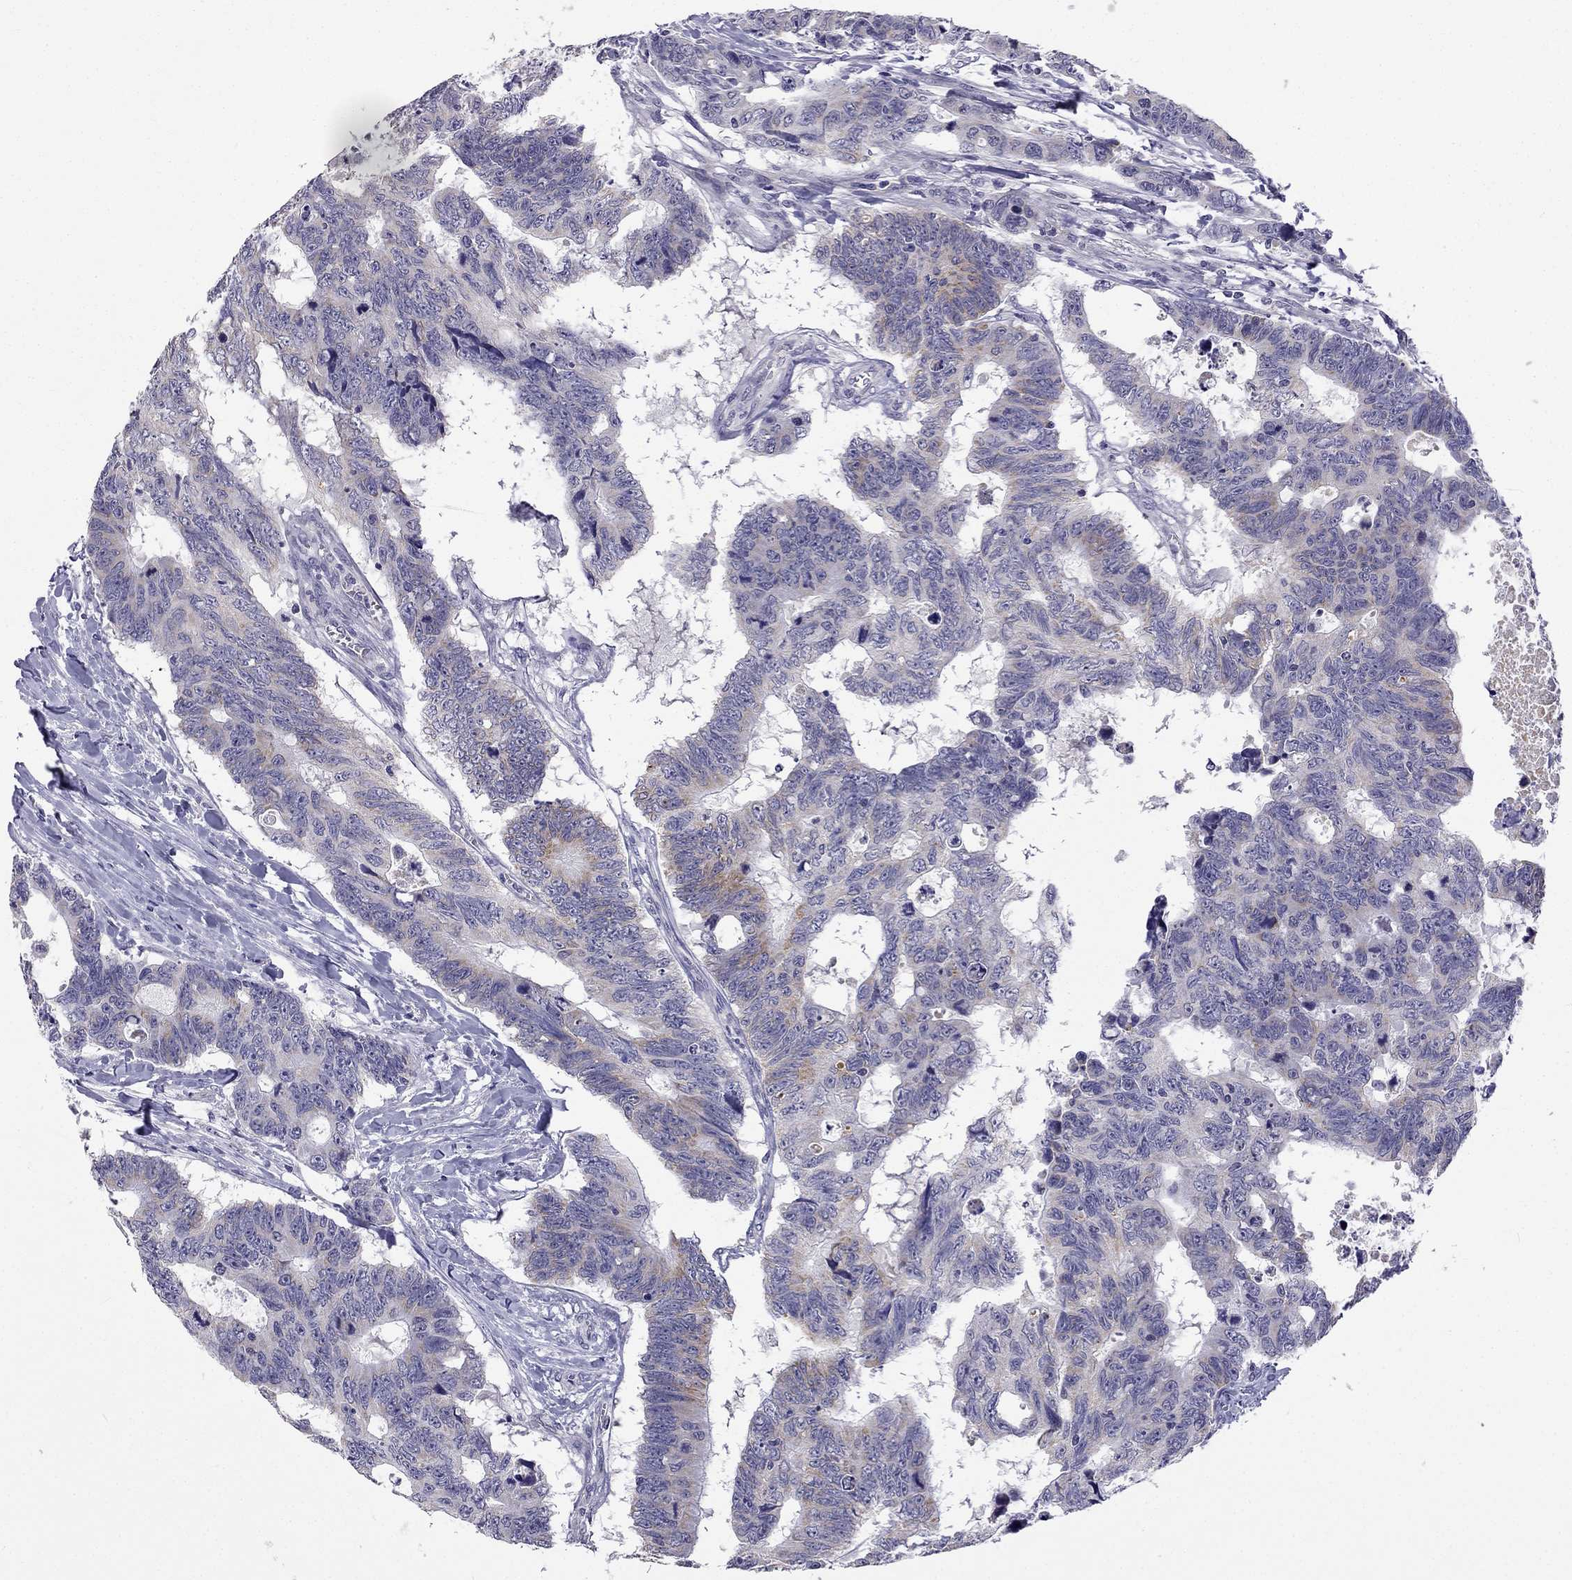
{"staining": {"intensity": "moderate", "quantity": "<25%", "location": "cytoplasmic/membranous"}, "tissue": "colorectal cancer", "cell_type": "Tumor cells", "image_type": "cancer", "snomed": [{"axis": "morphology", "description": "Adenocarcinoma, NOS"}, {"axis": "topography", "description": "Colon"}], "caption": "Adenocarcinoma (colorectal) stained with a brown dye reveals moderate cytoplasmic/membranous positive expression in approximately <25% of tumor cells.", "gene": "C5orf49", "patient": {"sex": "female", "age": 77}}